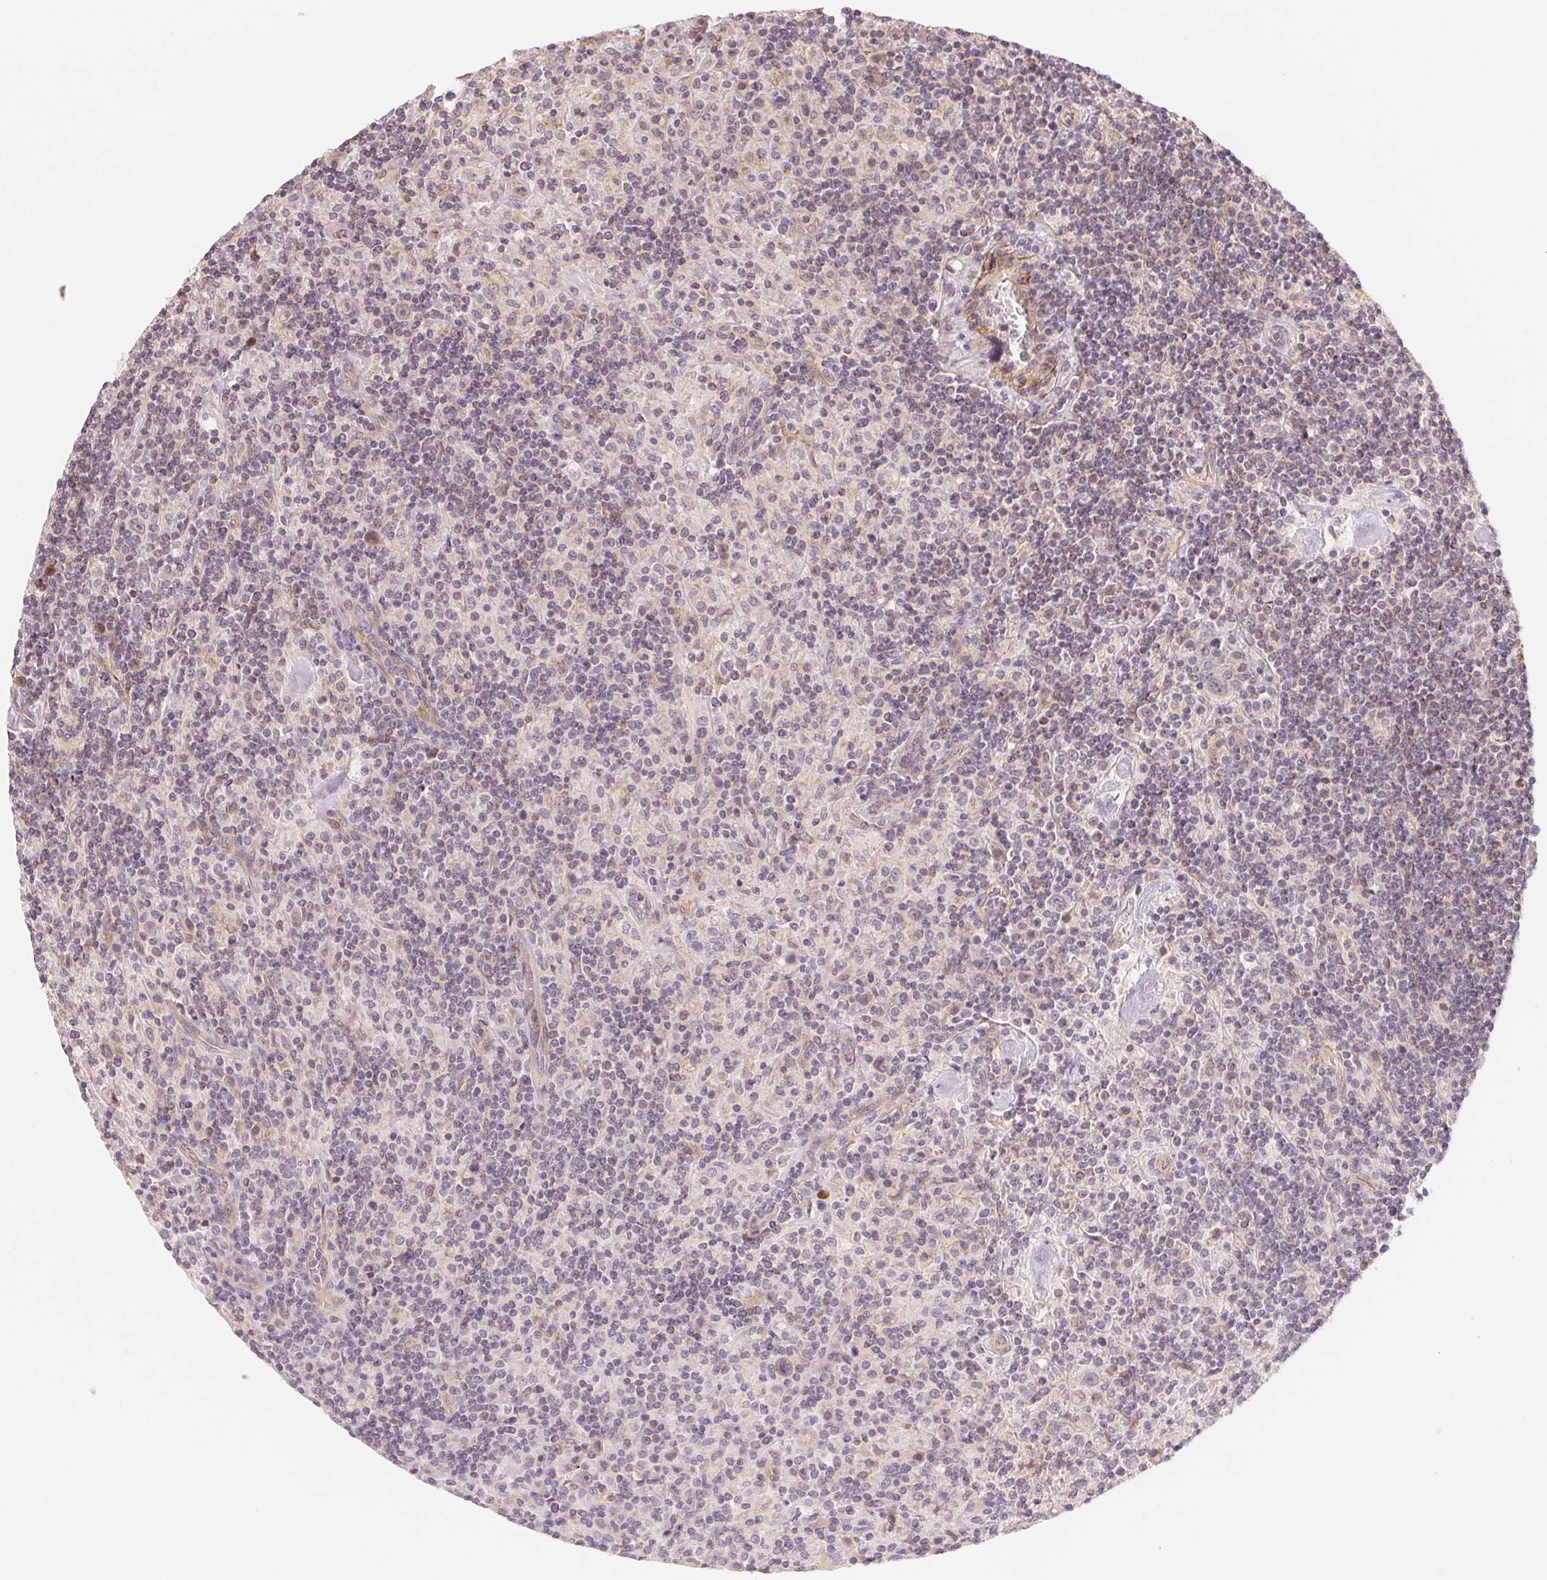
{"staining": {"intensity": "negative", "quantity": "none", "location": "none"}, "tissue": "lymphoma", "cell_type": "Tumor cells", "image_type": "cancer", "snomed": [{"axis": "morphology", "description": "Hodgkin's disease, NOS"}, {"axis": "topography", "description": "Lymph node"}], "caption": "The micrograph displays no staining of tumor cells in Hodgkin's disease. (Brightfield microscopy of DAB (3,3'-diaminobenzidine) IHC at high magnification).", "gene": "CCDC112", "patient": {"sex": "male", "age": 70}}